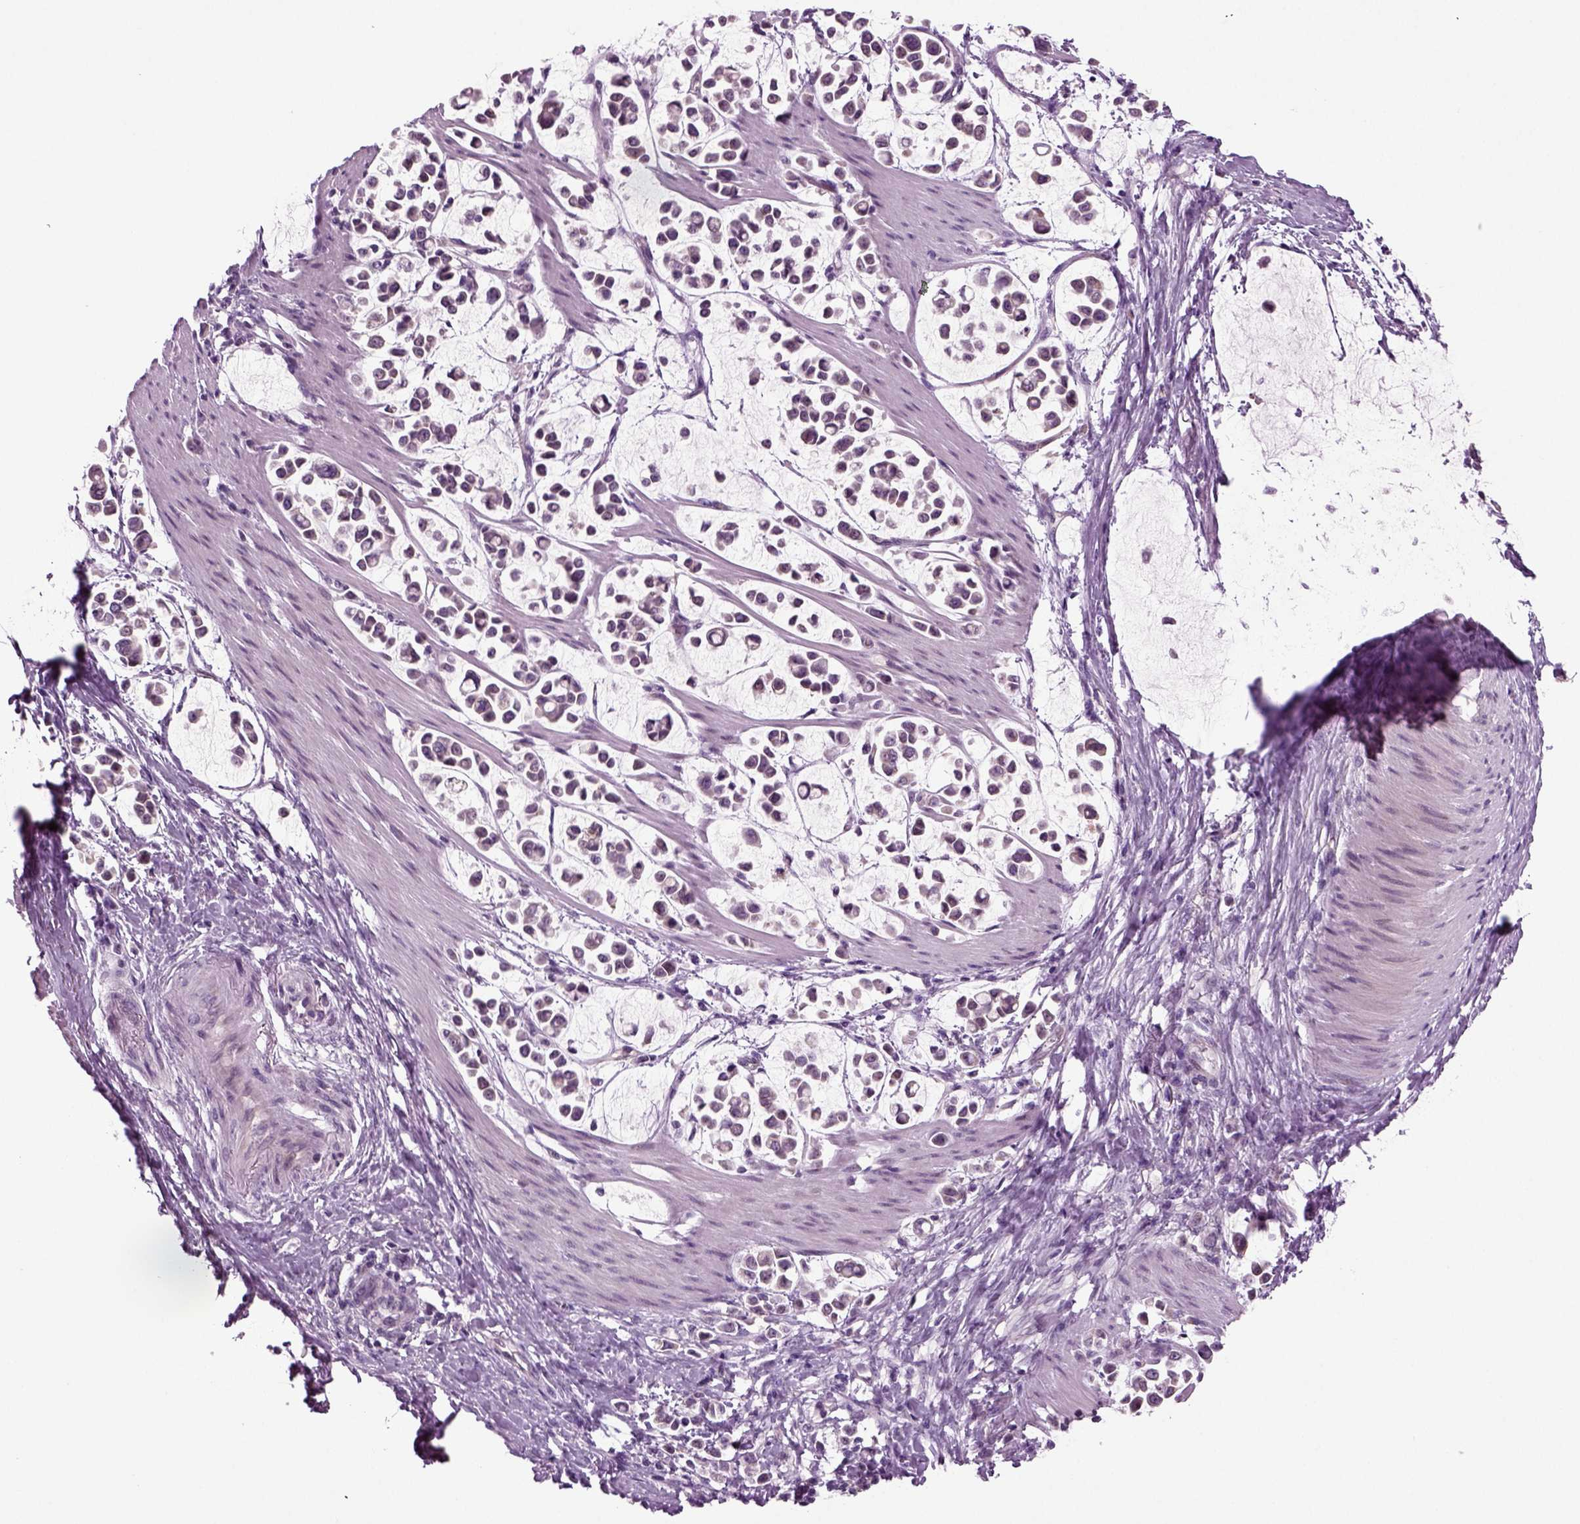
{"staining": {"intensity": "weak", "quantity": "25%-75%", "location": "cytoplasmic/membranous"}, "tissue": "stomach cancer", "cell_type": "Tumor cells", "image_type": "cancer", "snomed": [{"axis": "morphology", "description": "Adenocarcinoma, NOS"}, {"axis": "topography", "description": "Stomach"}], "caption": "Tumor cells show weak cytoplasmic/membranous positivity in approximately 25%-75% of cells in stomach cancer.", "gene": "COL9A2", "patient": {"sex": "male", "age": 82}}